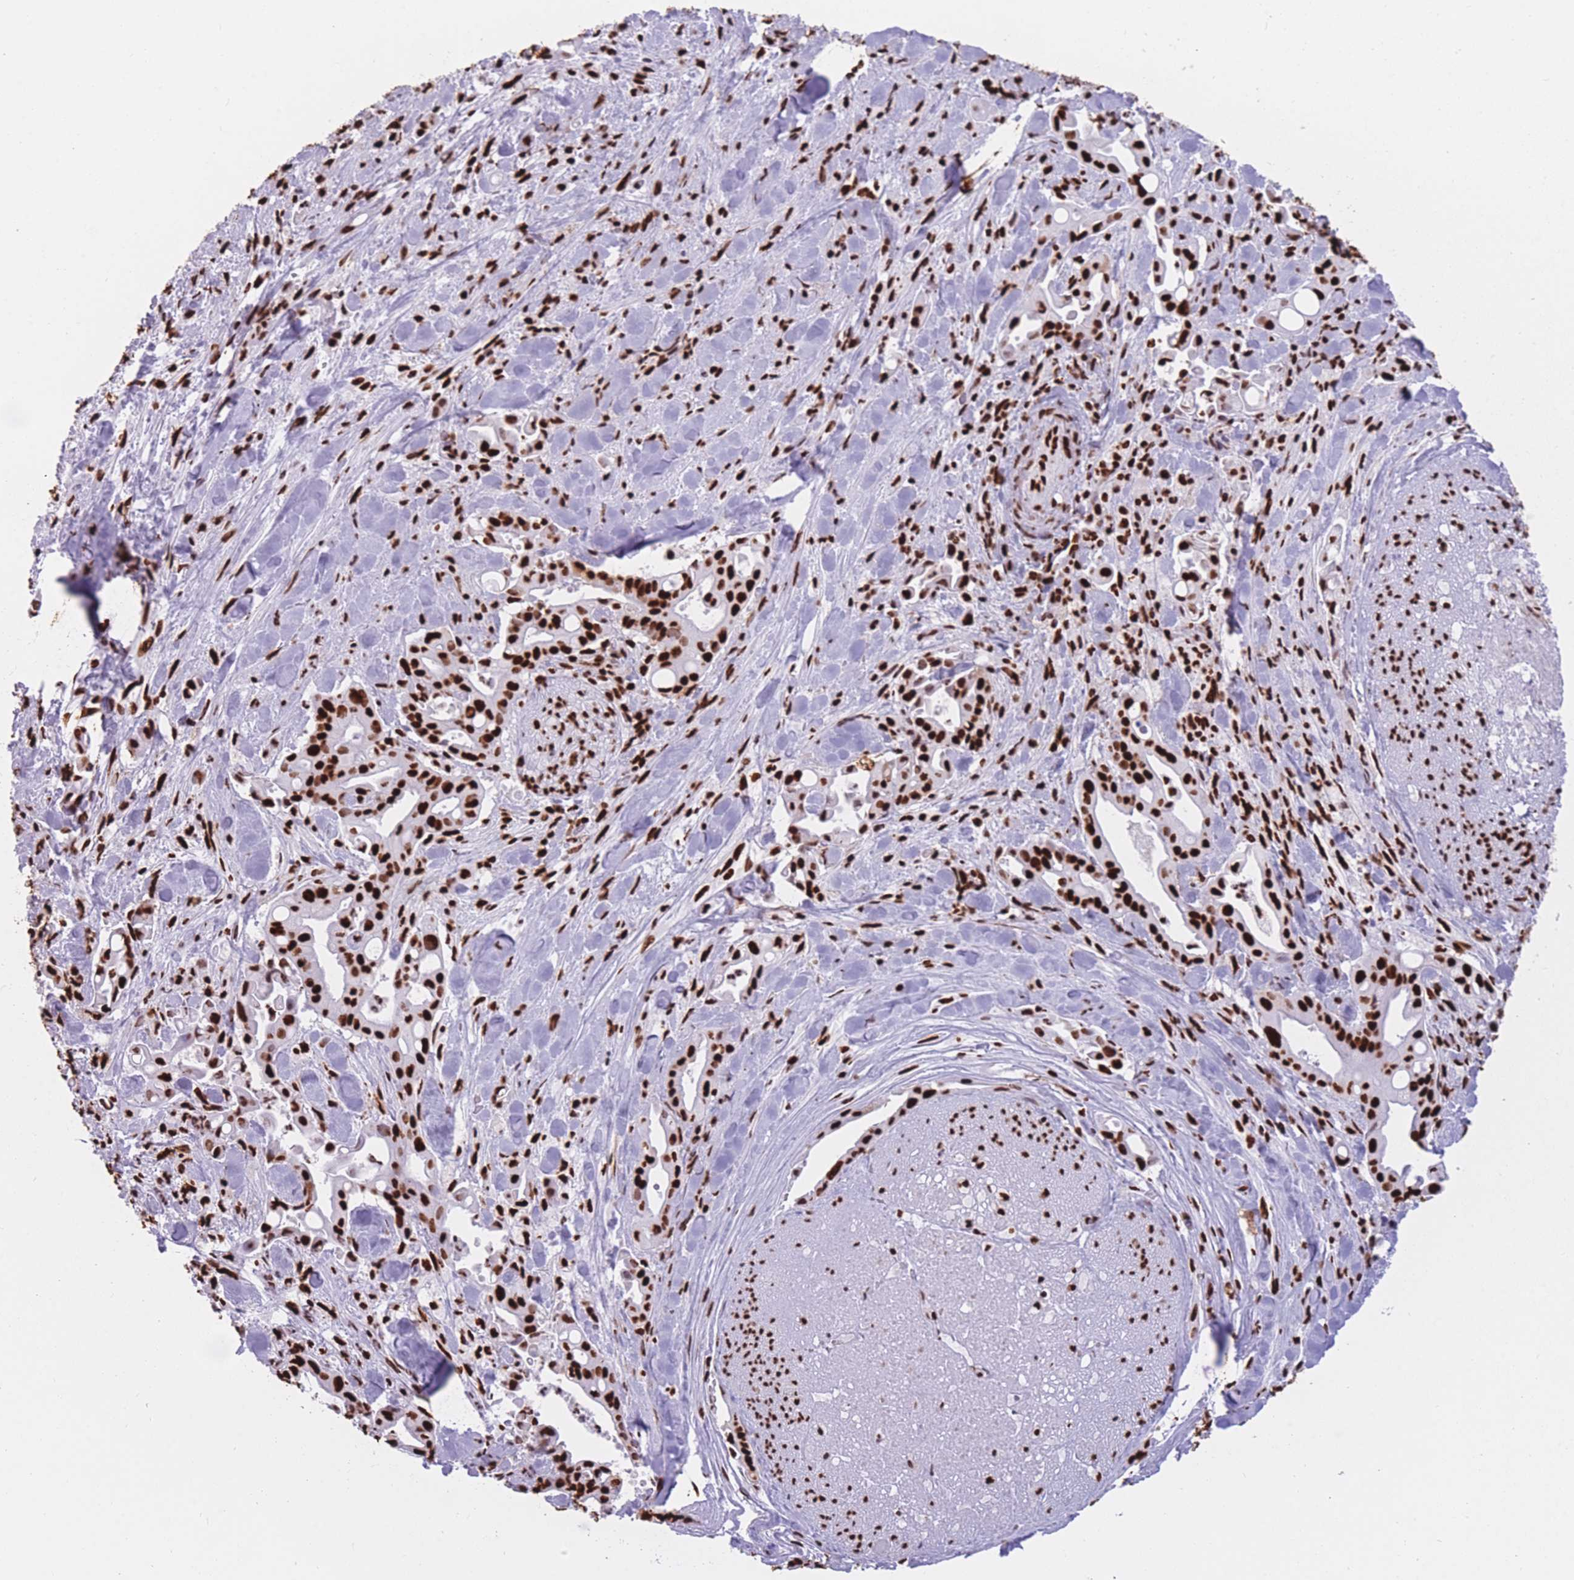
{"staining": {"intensity": "strong", "quantity": ">75%", "location": "nuclear"}, "tissue": "liver cancer", "cell_type": "Tumor cells", "image_type": "cancer", "snomed": [{"axis": "morphology", "description": "Cholangiocarcinoma"}, {"axis": "topography", "description": "Liver"}], "caption": "Immunohistochemistry of human liver cancer demonstrates high levels of strong nuclear positivity in about >75% of tumor cells.", "gene": "HNRNPUL1", "patient": {"sex": "female", "age": 68}}